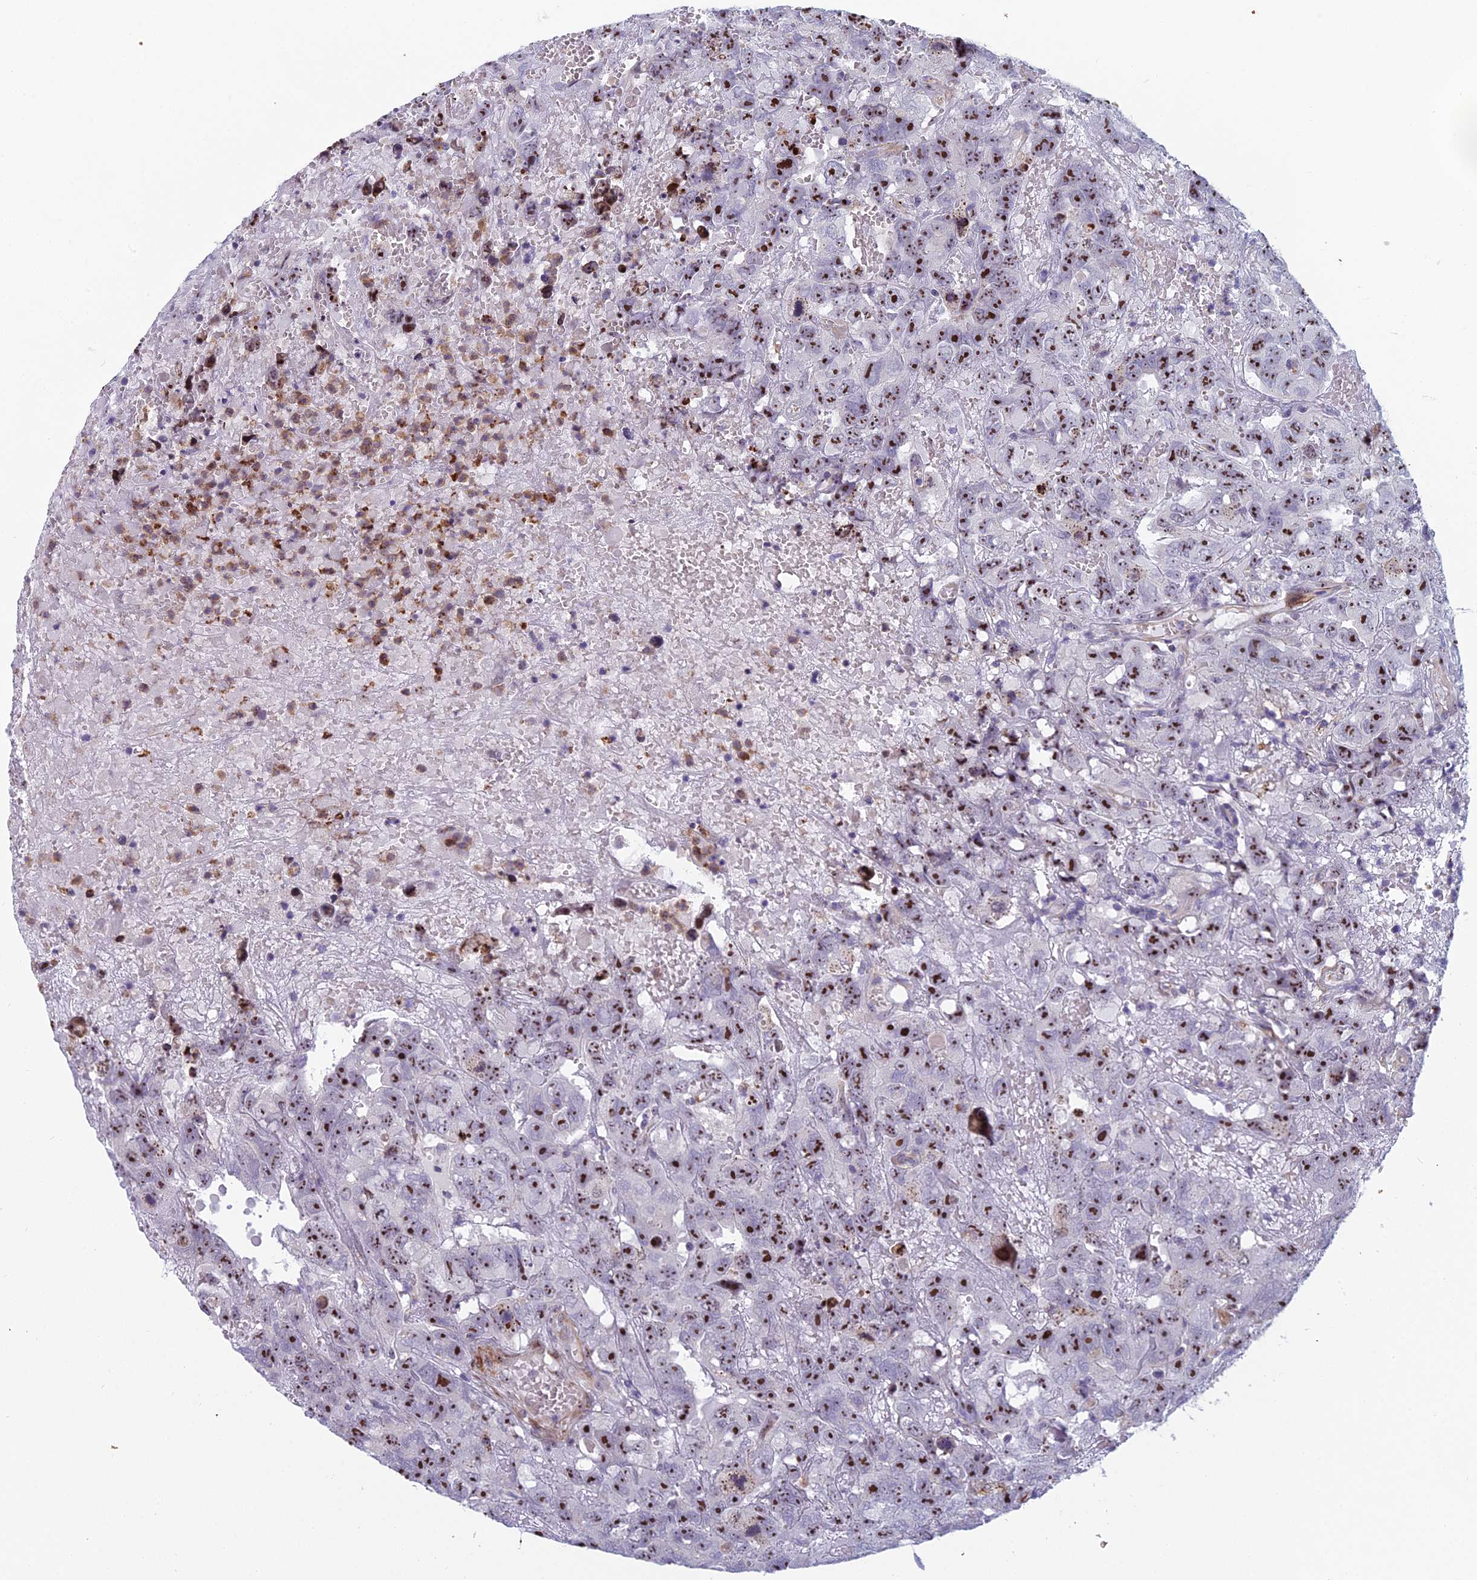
{"staining": {"intensity": "strong", "quantity": ">75%", "location": "nuclear"}, "tissue": "testis cancer", "cell_type": "Tumor cells", "image_type": "cancer", "snomed": [{"axis": "morphology", "description": "Carcinoma, Embryonal, NOS"}, {"axis": "topography", "description": "Testis"}], "caption": "Protein staining reveals strong nuclear expression in about >75% of tumor cells in testis cancer.", "gene": "NOC2L", "patient": {"sex": "male", "age": 45}}